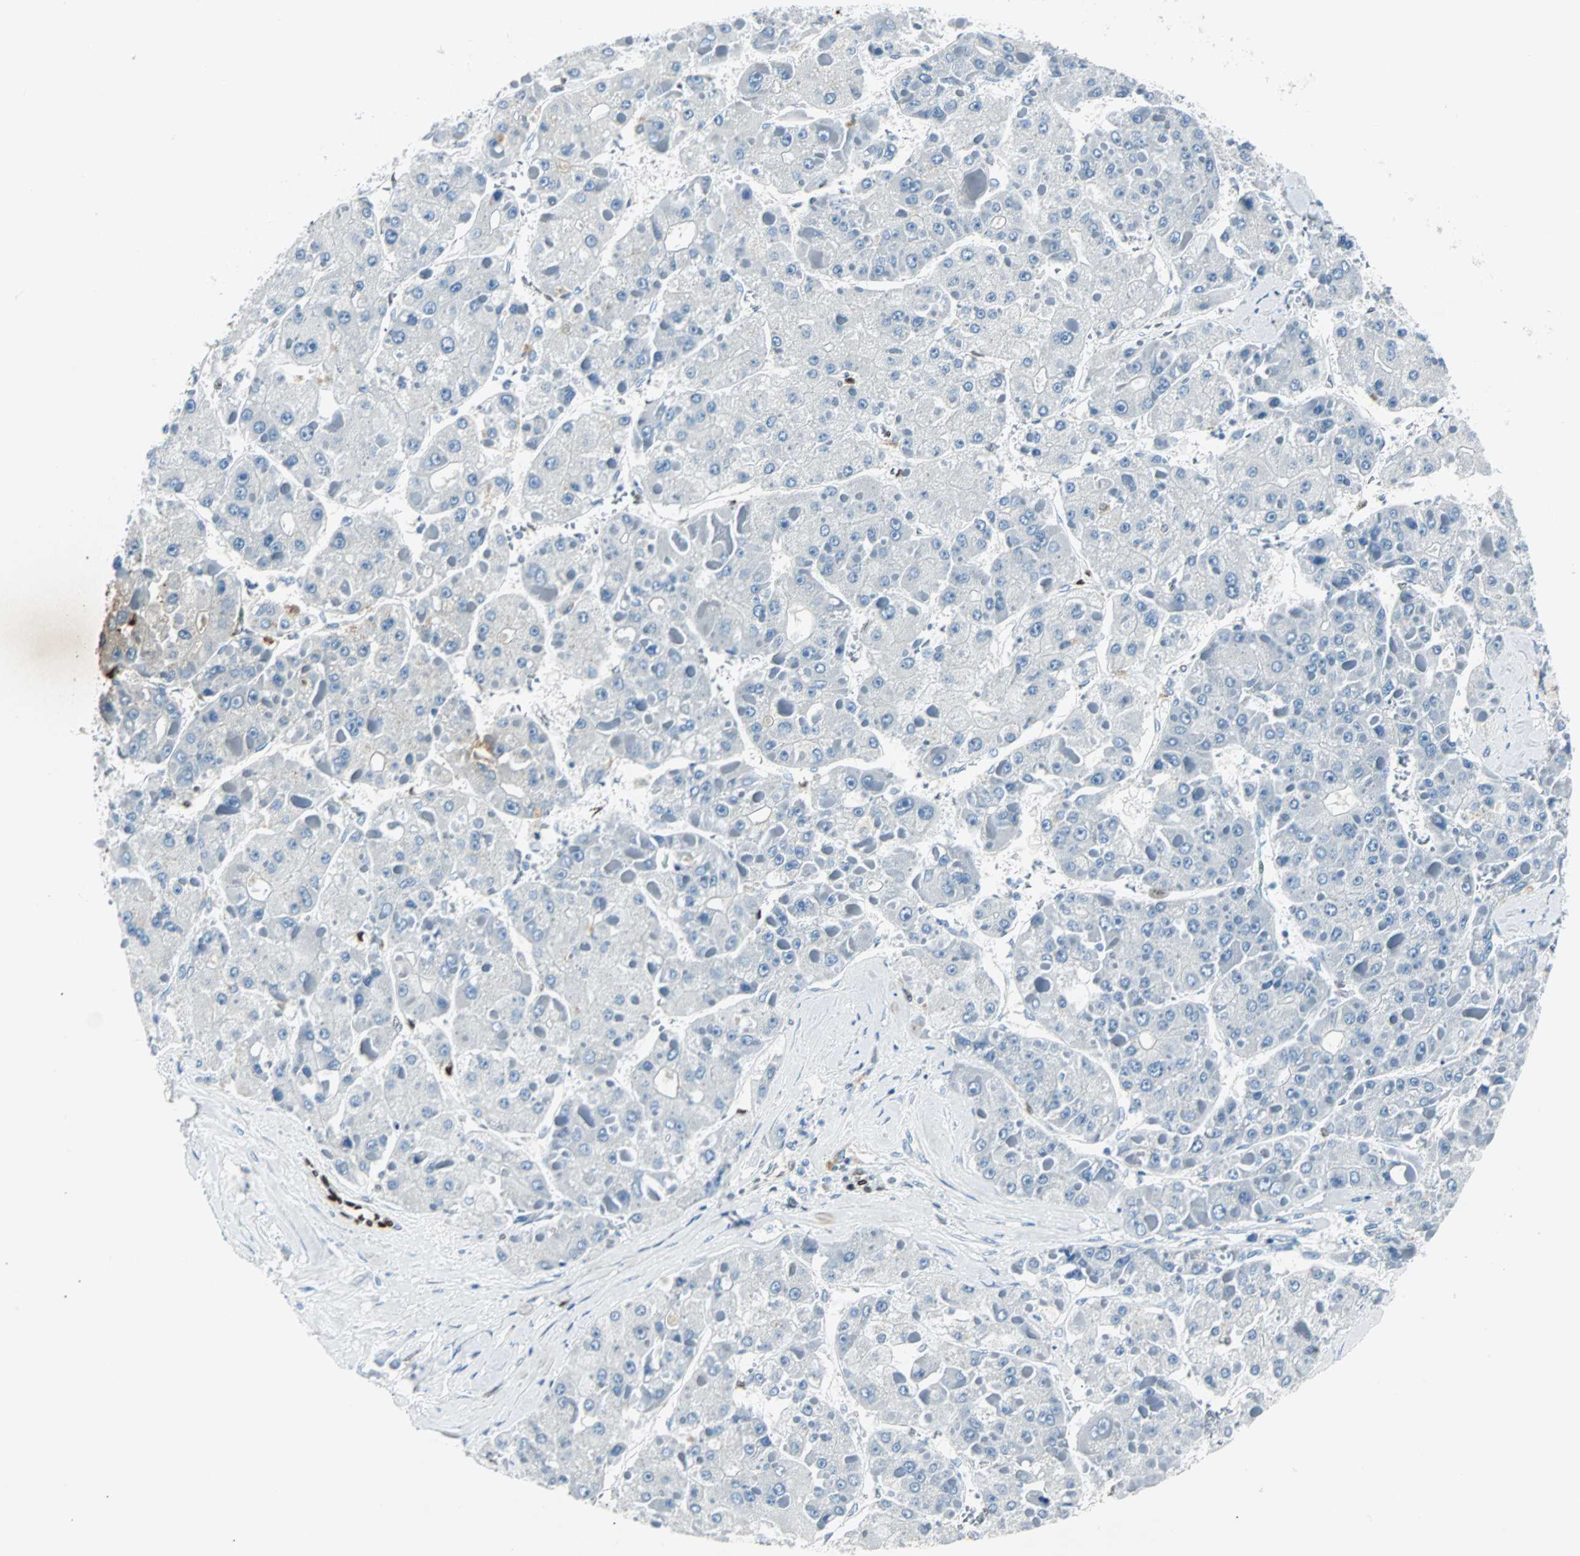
{"staining": {"intensity": "negative", "quantity": "none", "location": "none"}, "tissue": "liver cancer", "cell_type": "Tumor cells", "image_type": "cancer", "snomed": [{"axis": "morphology", "description": "Carcinoma, Hepatocellular, NOS"}, {"axis": "topography", "description": "Liver"}], "caption": "There is no significant staining in tumor cells of liver cancer (hepatocellular carcinoma).", "gene": "IL33", "patient": {"sex": "female", "age": 73}}